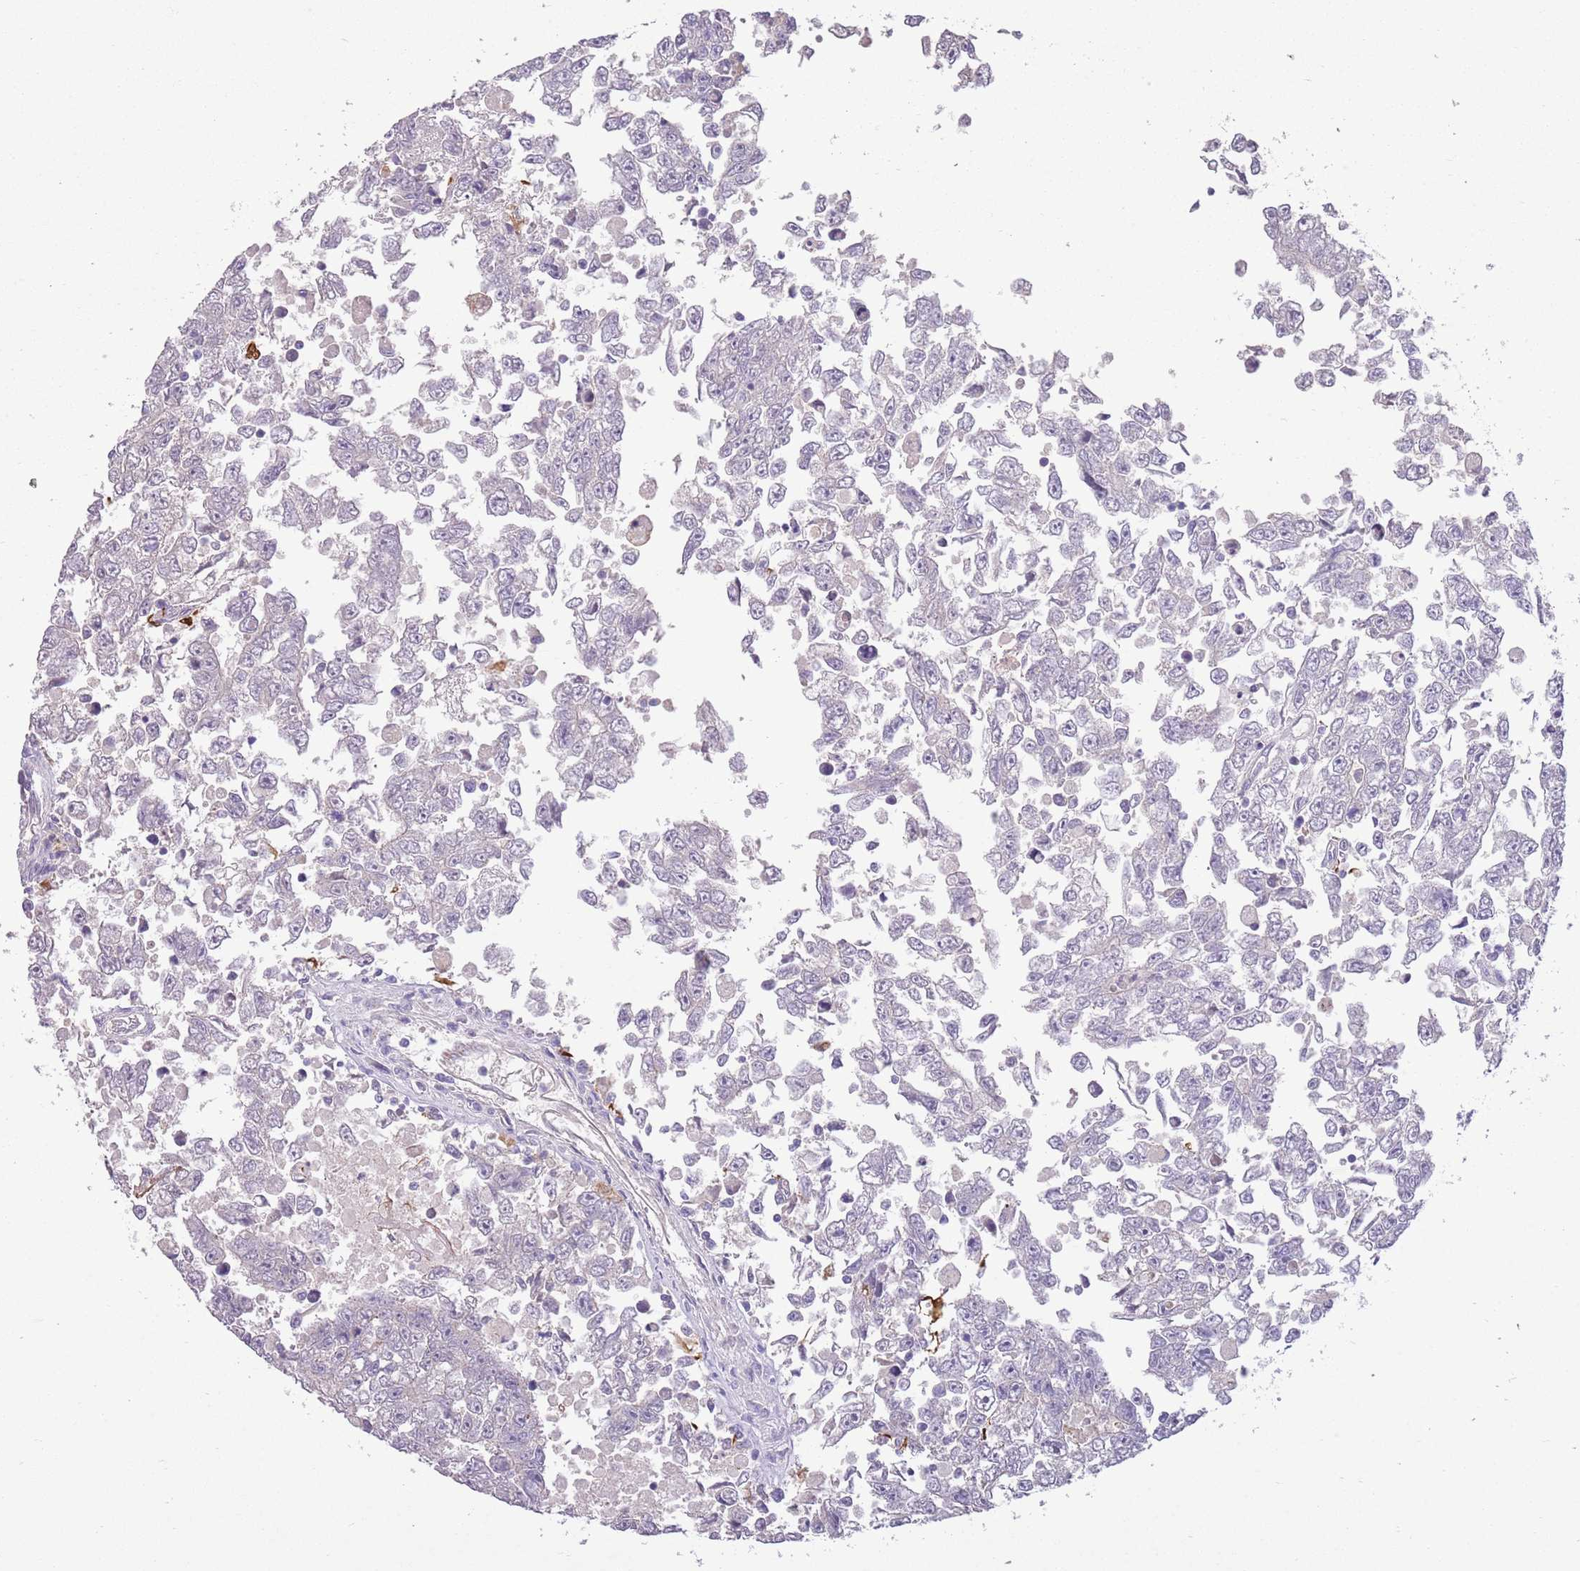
{"staining": {"intensity": "negative", "quantity": "none", "location": "none"}, "tissue": "testis cancer", "cell_type": "Tumor cells", "image_type": "cancer", "snomed": [{"axis": "morphology", "description": "Carcinoma, Embryonal, NOS"}, {"axis": "topography", "description": "Testis"}], "caption": "Protein analysis of testis cancer exhibits no significant positivity in tumor cells. The staining is performed using DAB brown chromogen with nuclei counter-stained in using hematoxylin.", "gene": "SFTPA1", "patient": {"sex": "male", "age": 25}}